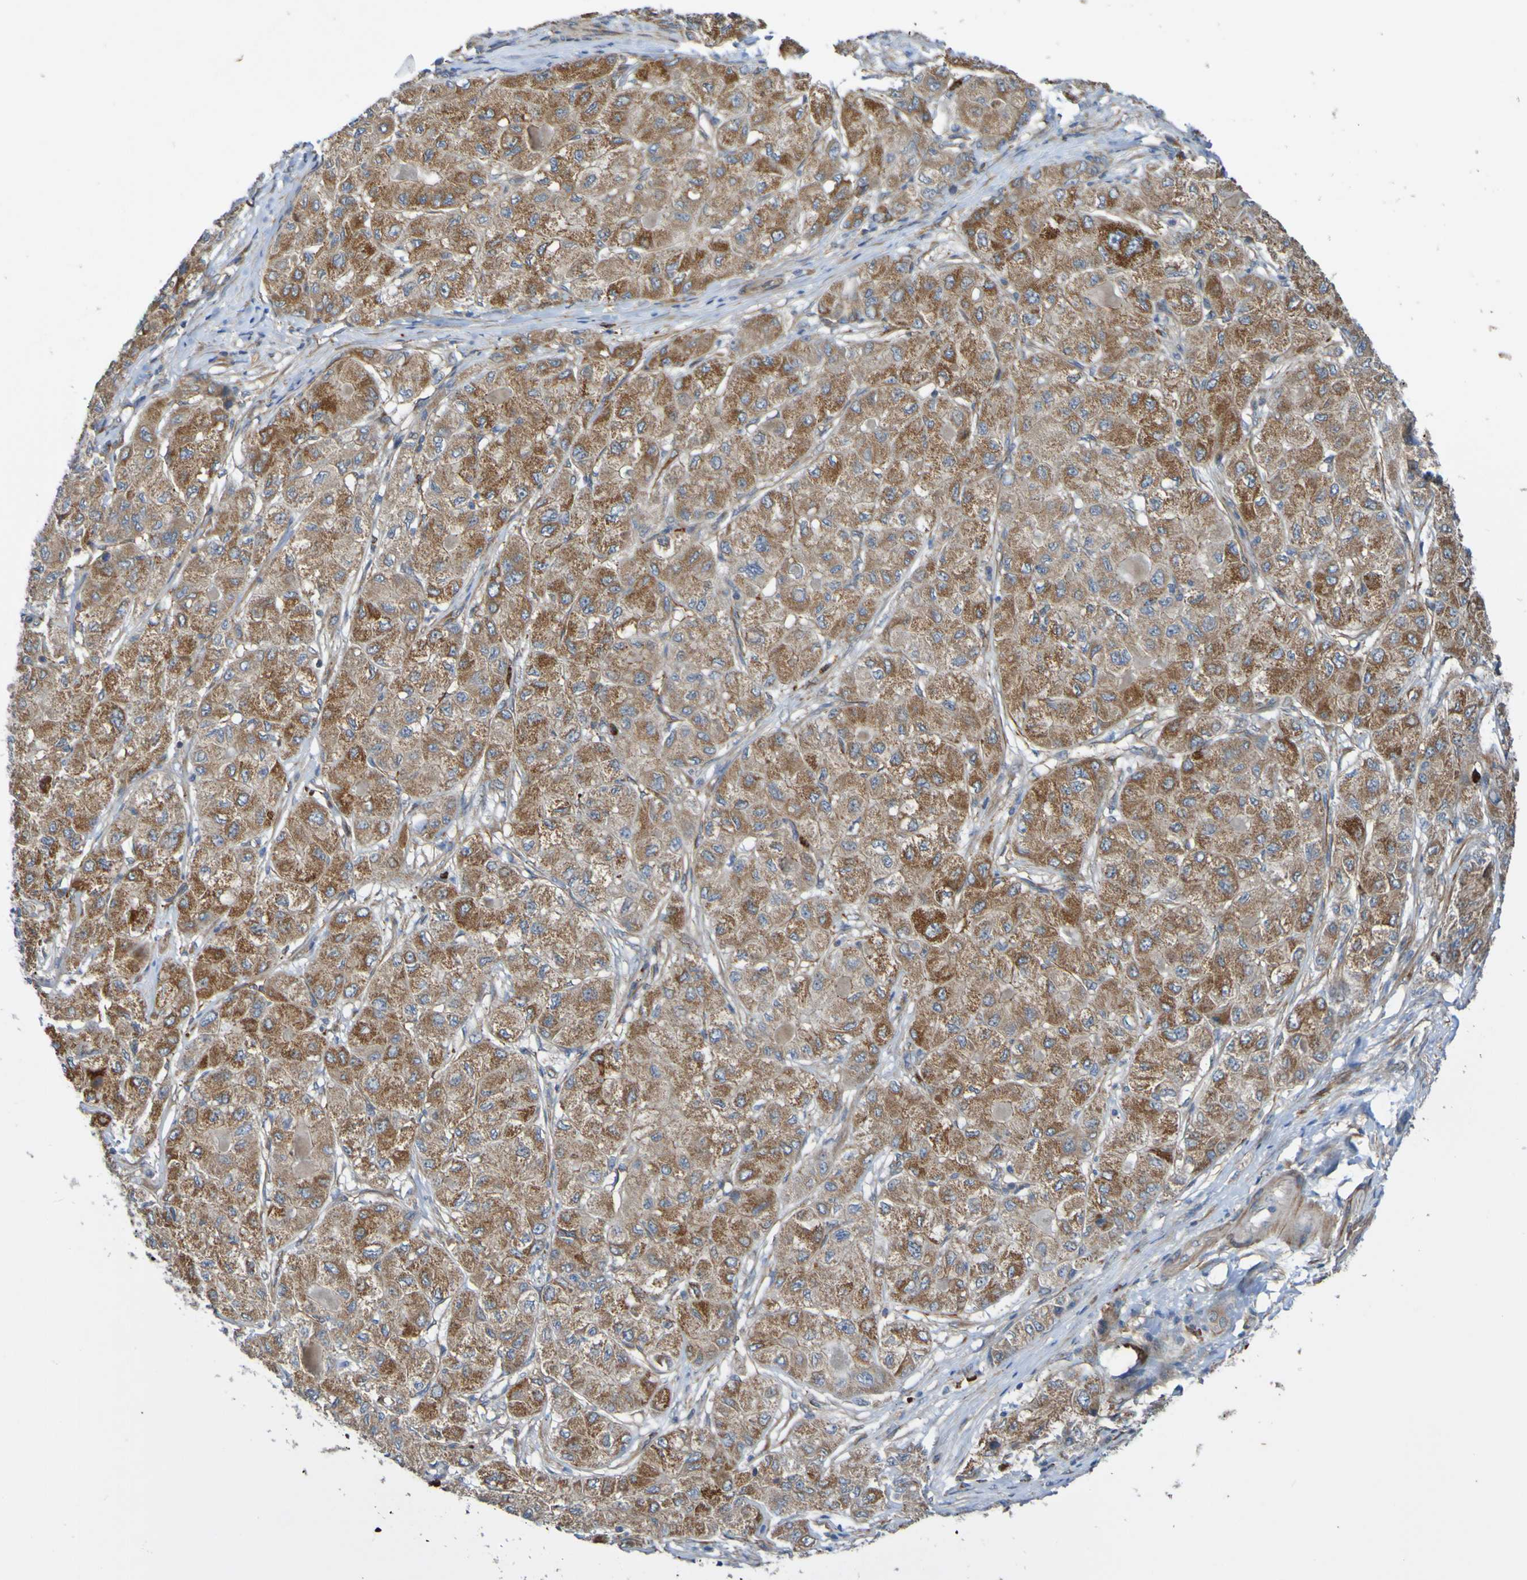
{"staining": {"intensity": "moderate", "quantity": ">75%", "location": "cytoplasmic/membranous"}, "tissue": "liver cancer", "cell_type": "Tumor cells", "image_type": "cancer", "snomed": [{"axis": "morphology", "description": "Carcinoma, Hepatocellular, NOS"}, {"axis": "topography", "description": "Liver"}], "caption": "Protein expression analysis of hepatocellular carcinoma (liver) shows moderate cytoplasmic/membranous positivity in about >75% of tumor cells. The protein is stained brown, and the nuclei are stained in blue (DAB IHC with brightfield microscopy, high magnification).", "gene": "ST8SIA6", "patient": {"sex": "male", "age": 80}}